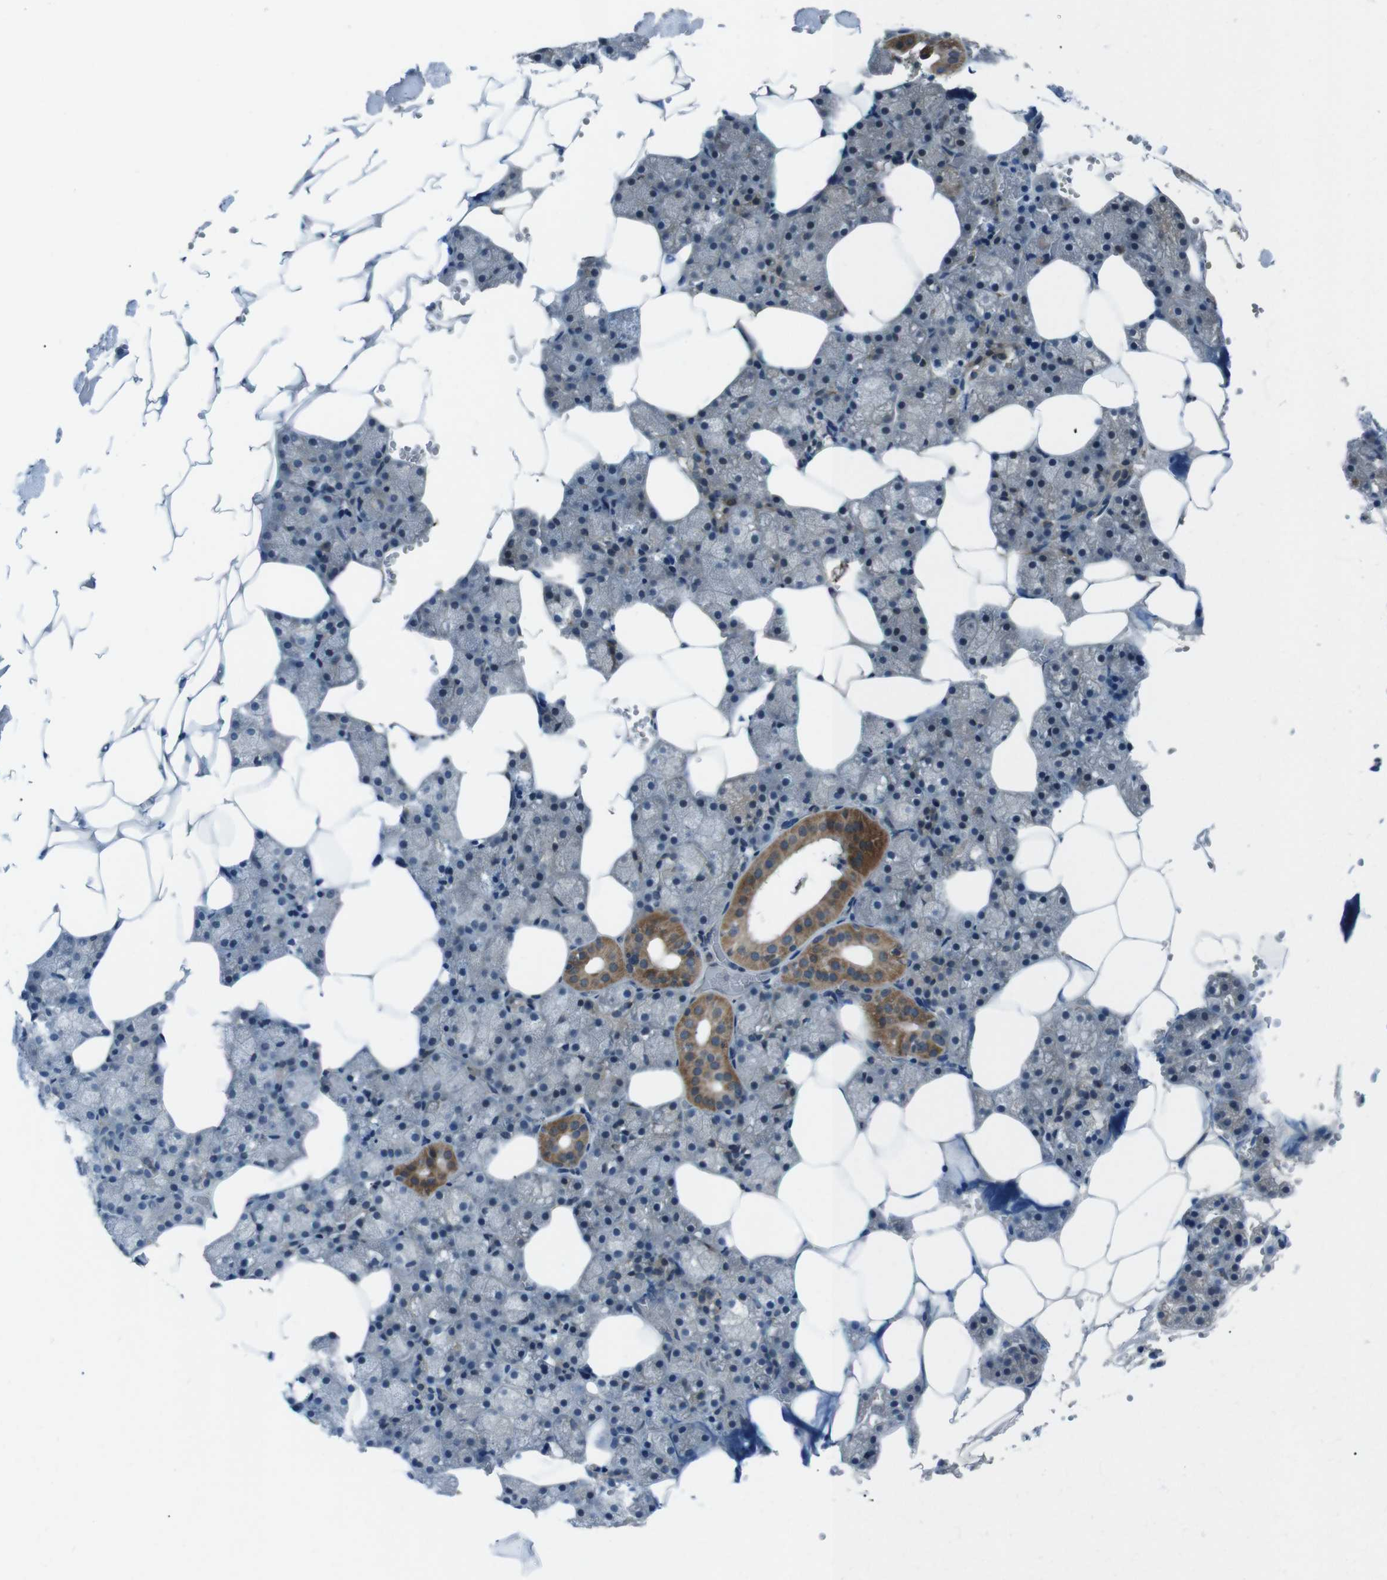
{"staining": {"intensity": "moderate", "quantity": "25%-75%", "location": "cytoplasmic/membranous"}, "tissue": "salivary gland", "cell_type": "Glandular cells", "image_type": "normal", "snomed": [{"axis": "morphology", "description": "Normal tissue, NOS"}, {"axis": "topography", "description": "Salivary gland"}], "caption": "Immunohistochemical staining of benign salivary gland shows 25%-75% levels of moderate cytoplasmic/membranous protein staining in approximately 25%-75% of glandular cells.", "gene": "SLC27A4", "patient": {"sex": "male", "age": 62}}